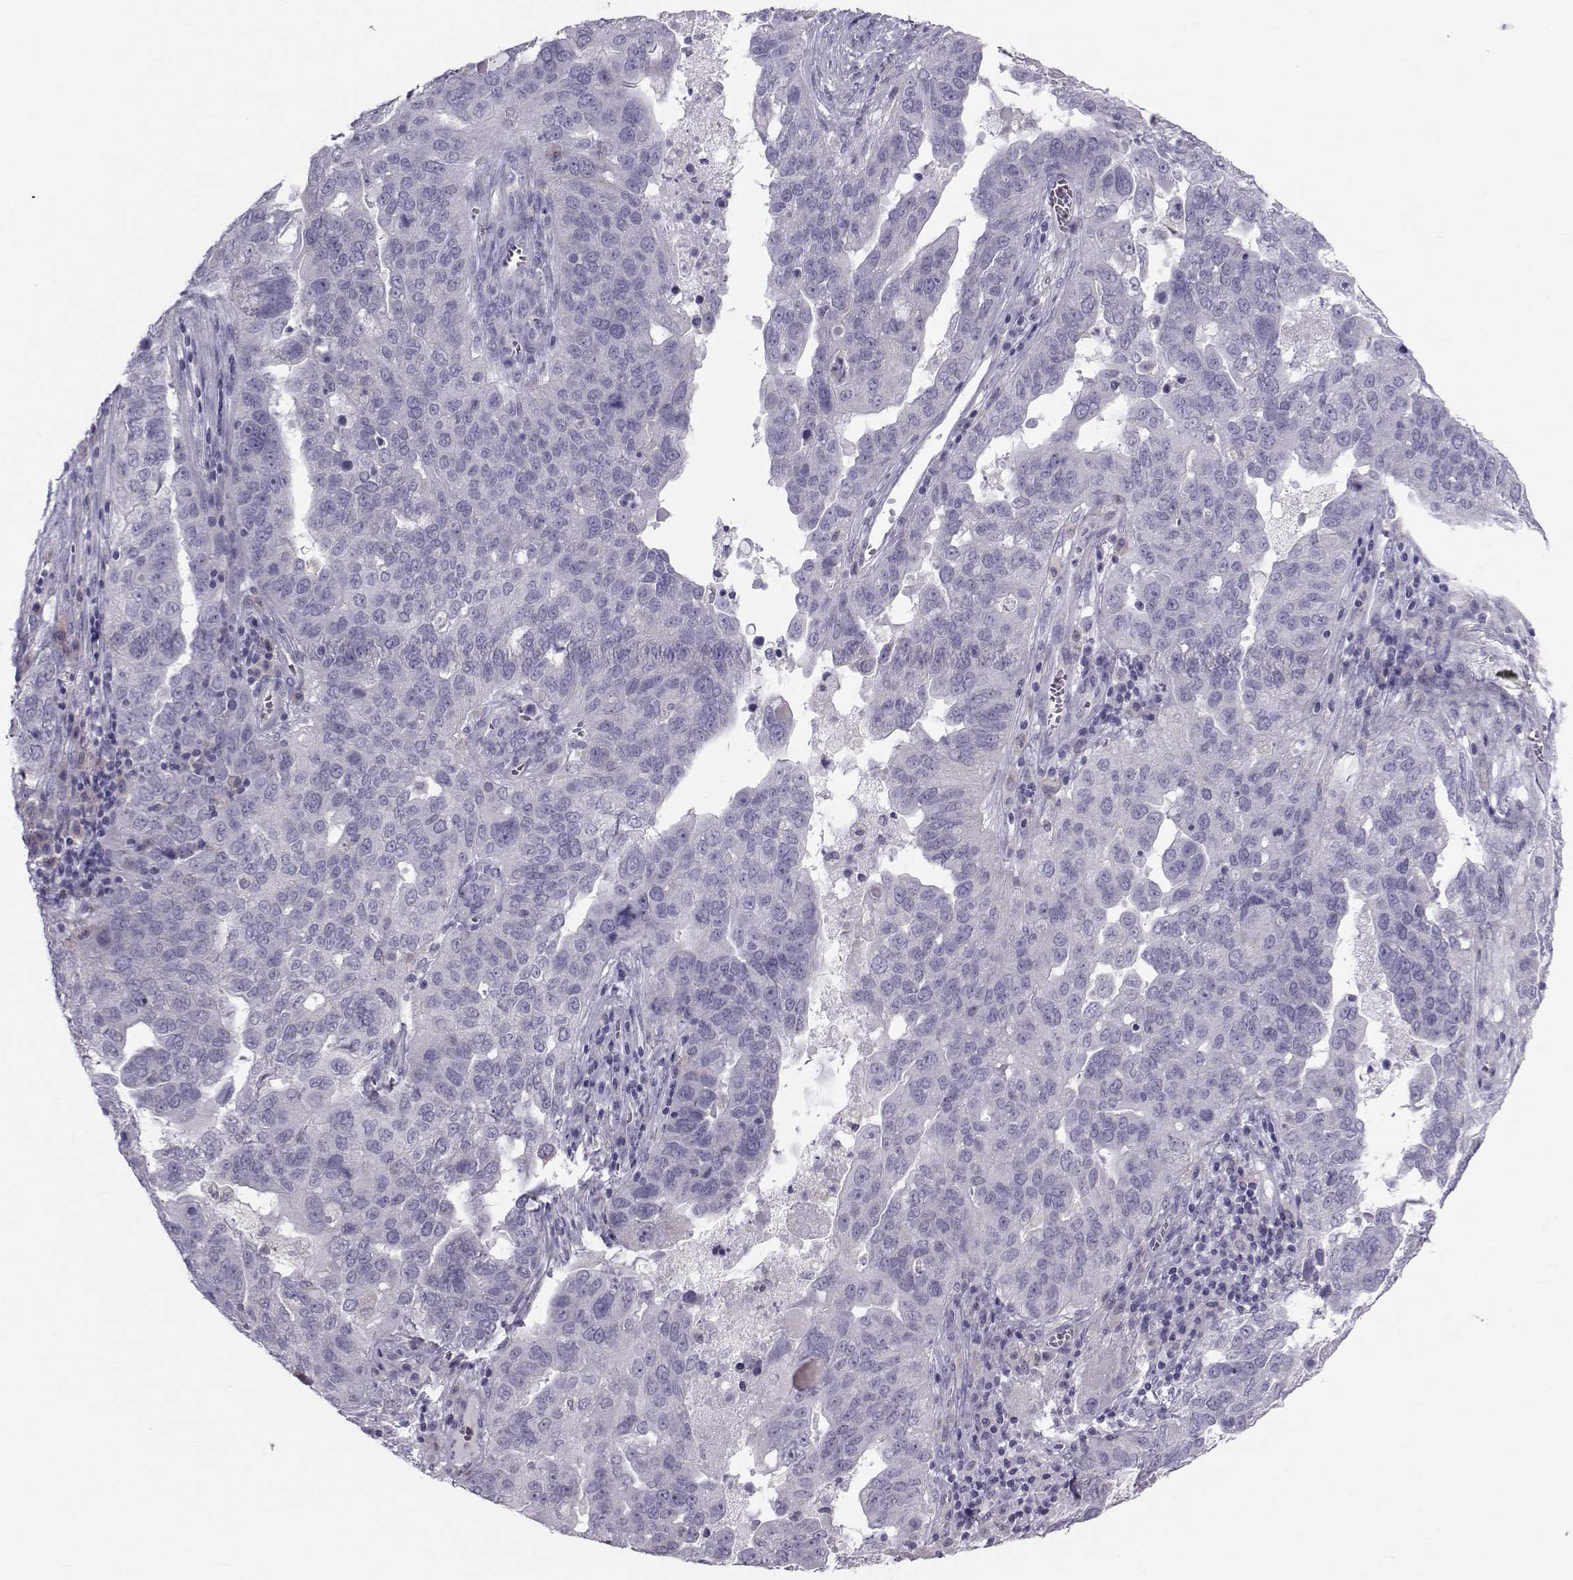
{"staining": {"intensity": "negative", "quantity": "none", "location": "none"}, "tissue": "ovarian cancer", "cell_type": "Tumor cells", "image_type": "cancer", "snomed": [{"axis": "morphology", "description": "Carcinoma, endometroid"}, {"axis": "topography", "description": "Soft tissue"}, {"axis": "topography", "description": "Ovary"}], "caption": "DAB immunohistochemical staining of ovarian endometroid carcinoma displays no significant positivity in tumor cells.", "gene": "GARIN3", "patient": {"sex": "female", "age": 52}}